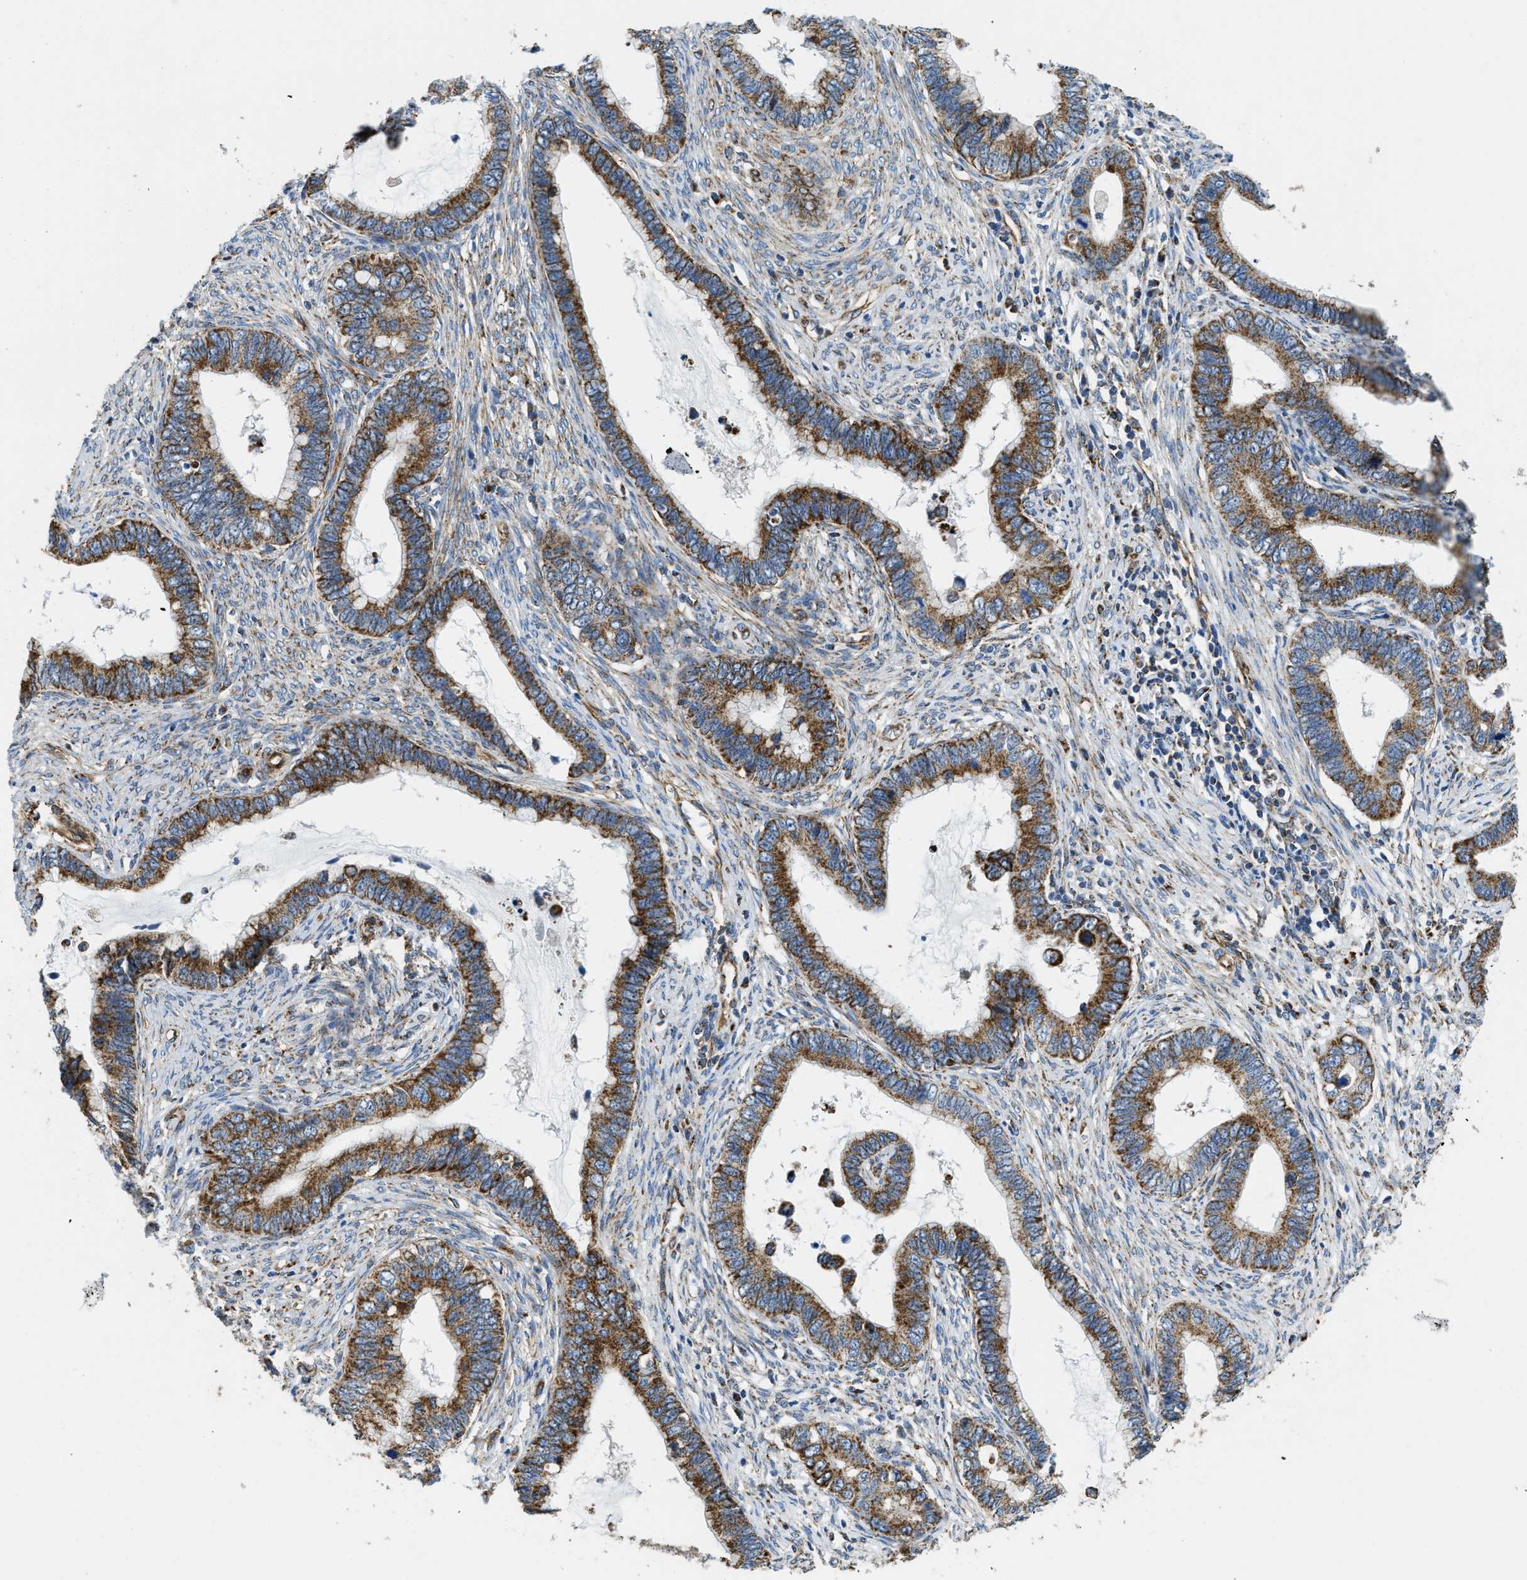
{"staining": {"intensity": "moderate", "quantity": ">75%", "location": "cytoplasmic/membranous"}, "tissue": "cervical cancer", "cell_type": "Tumor cells", "image_type": "cancer", "snomed": [{"axis": "morphology", "description": "Adenocarcinoma, NOS"}, {"axis": "topography", "description": "Cervix"}], "caption": "Moderate cytoplasmic/membranous expression for a protein is present in about >75% of tumor cells of cervical cancer using immunohistochemistry (IHC).", "gene": "STK33", "patient": {"sex": "female", "age": 44}}